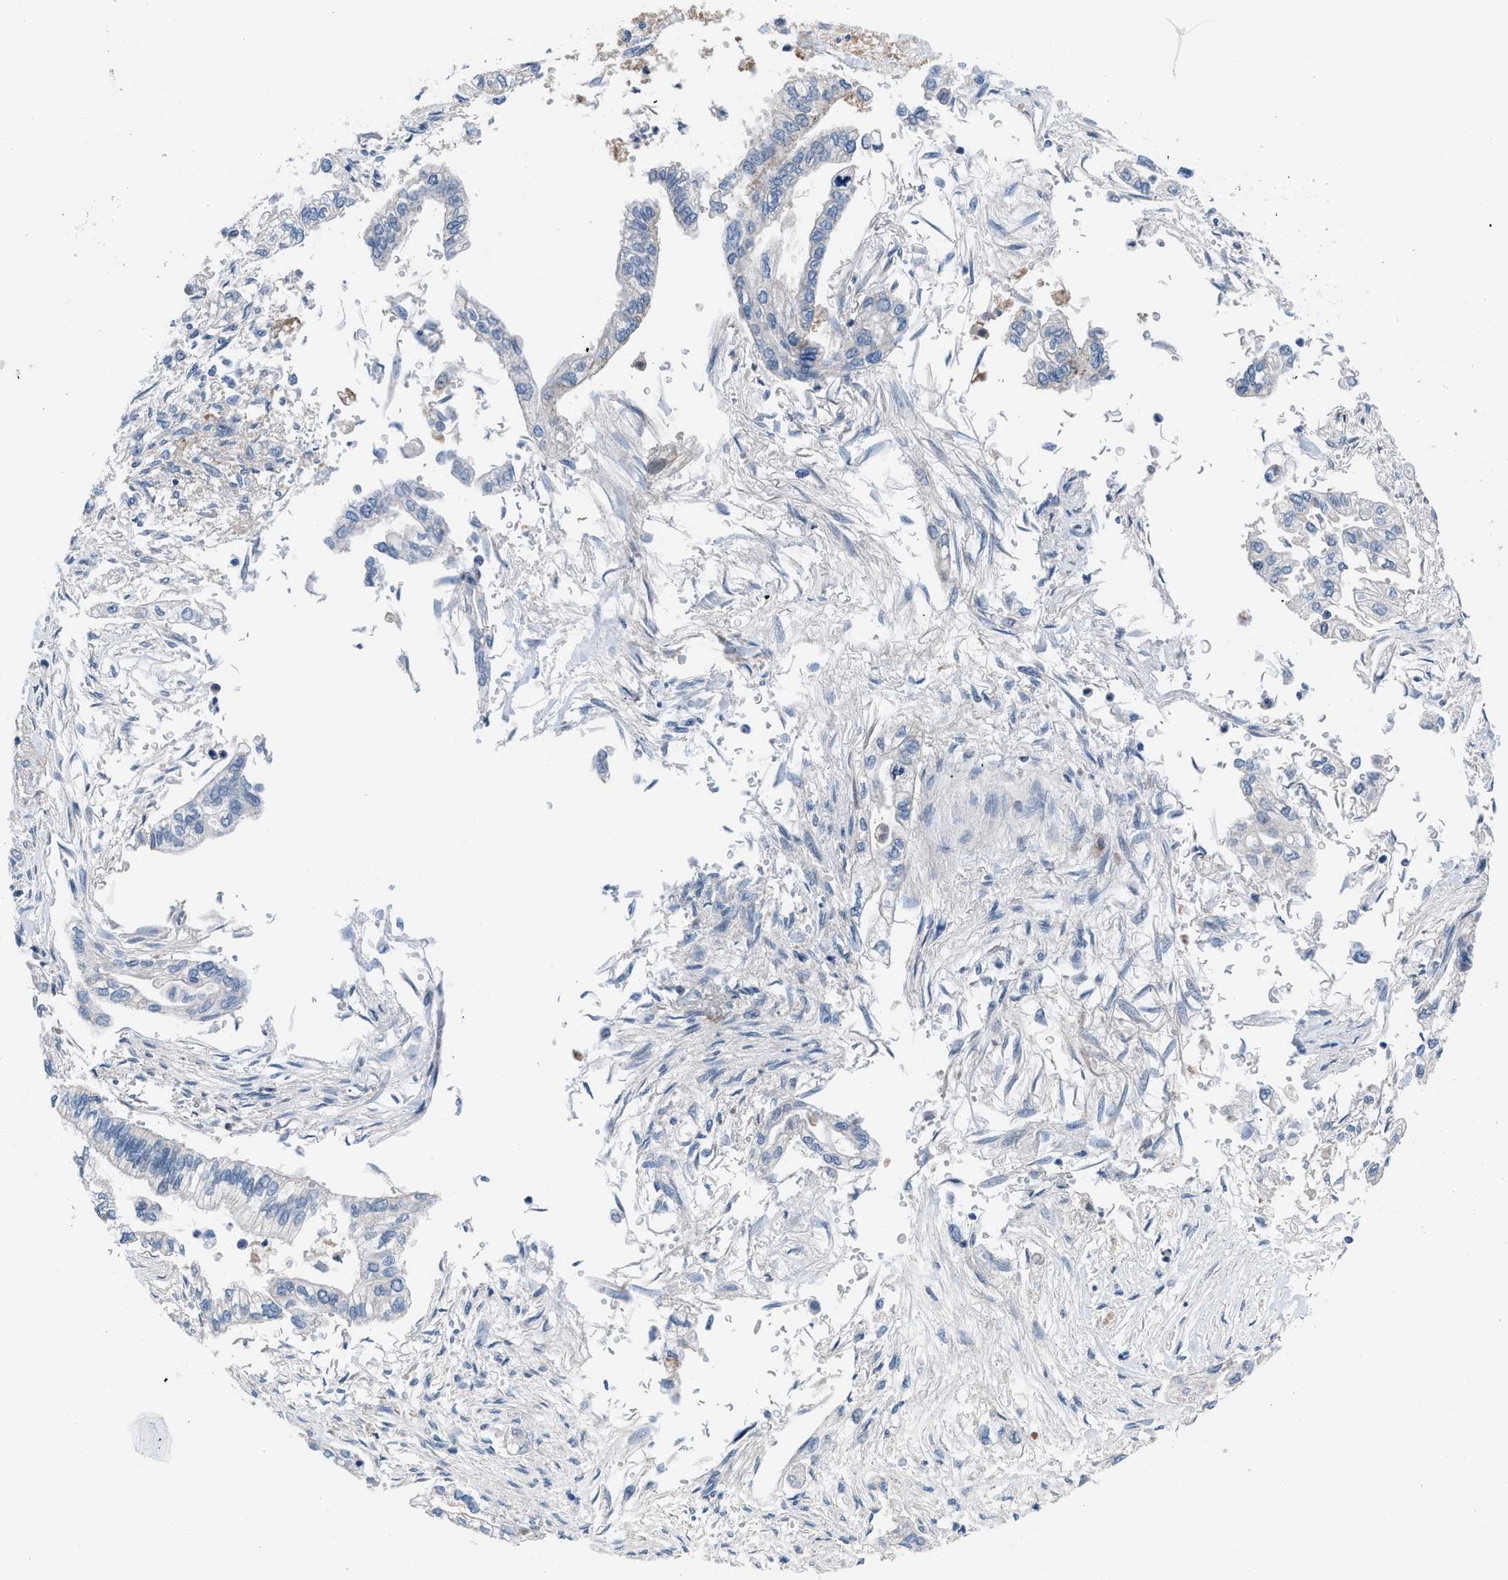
{"staining": {"intensity": "negative", "quantity": "none", "location": "none"}, "tissue": "pancreatic cancer", "cell_type": "Tumor cells", "image_type": "cancer", "snomed": [{"axis": "morphology", "description": "Normal tissue, NOS"}, {"axis": "topography", "description": "Pancreas"}], "caption": "DAB (3,3'-diaminobenzidine) immunohistochemical staining of human pancreatic cancer exhibits no significant expression in tumor cells. (DAB (3,3'-diaminobenzidine) immunohistochemistry, high magnification).", "gene": "HPX", "patient": {"sex": "male", "age": 42}}